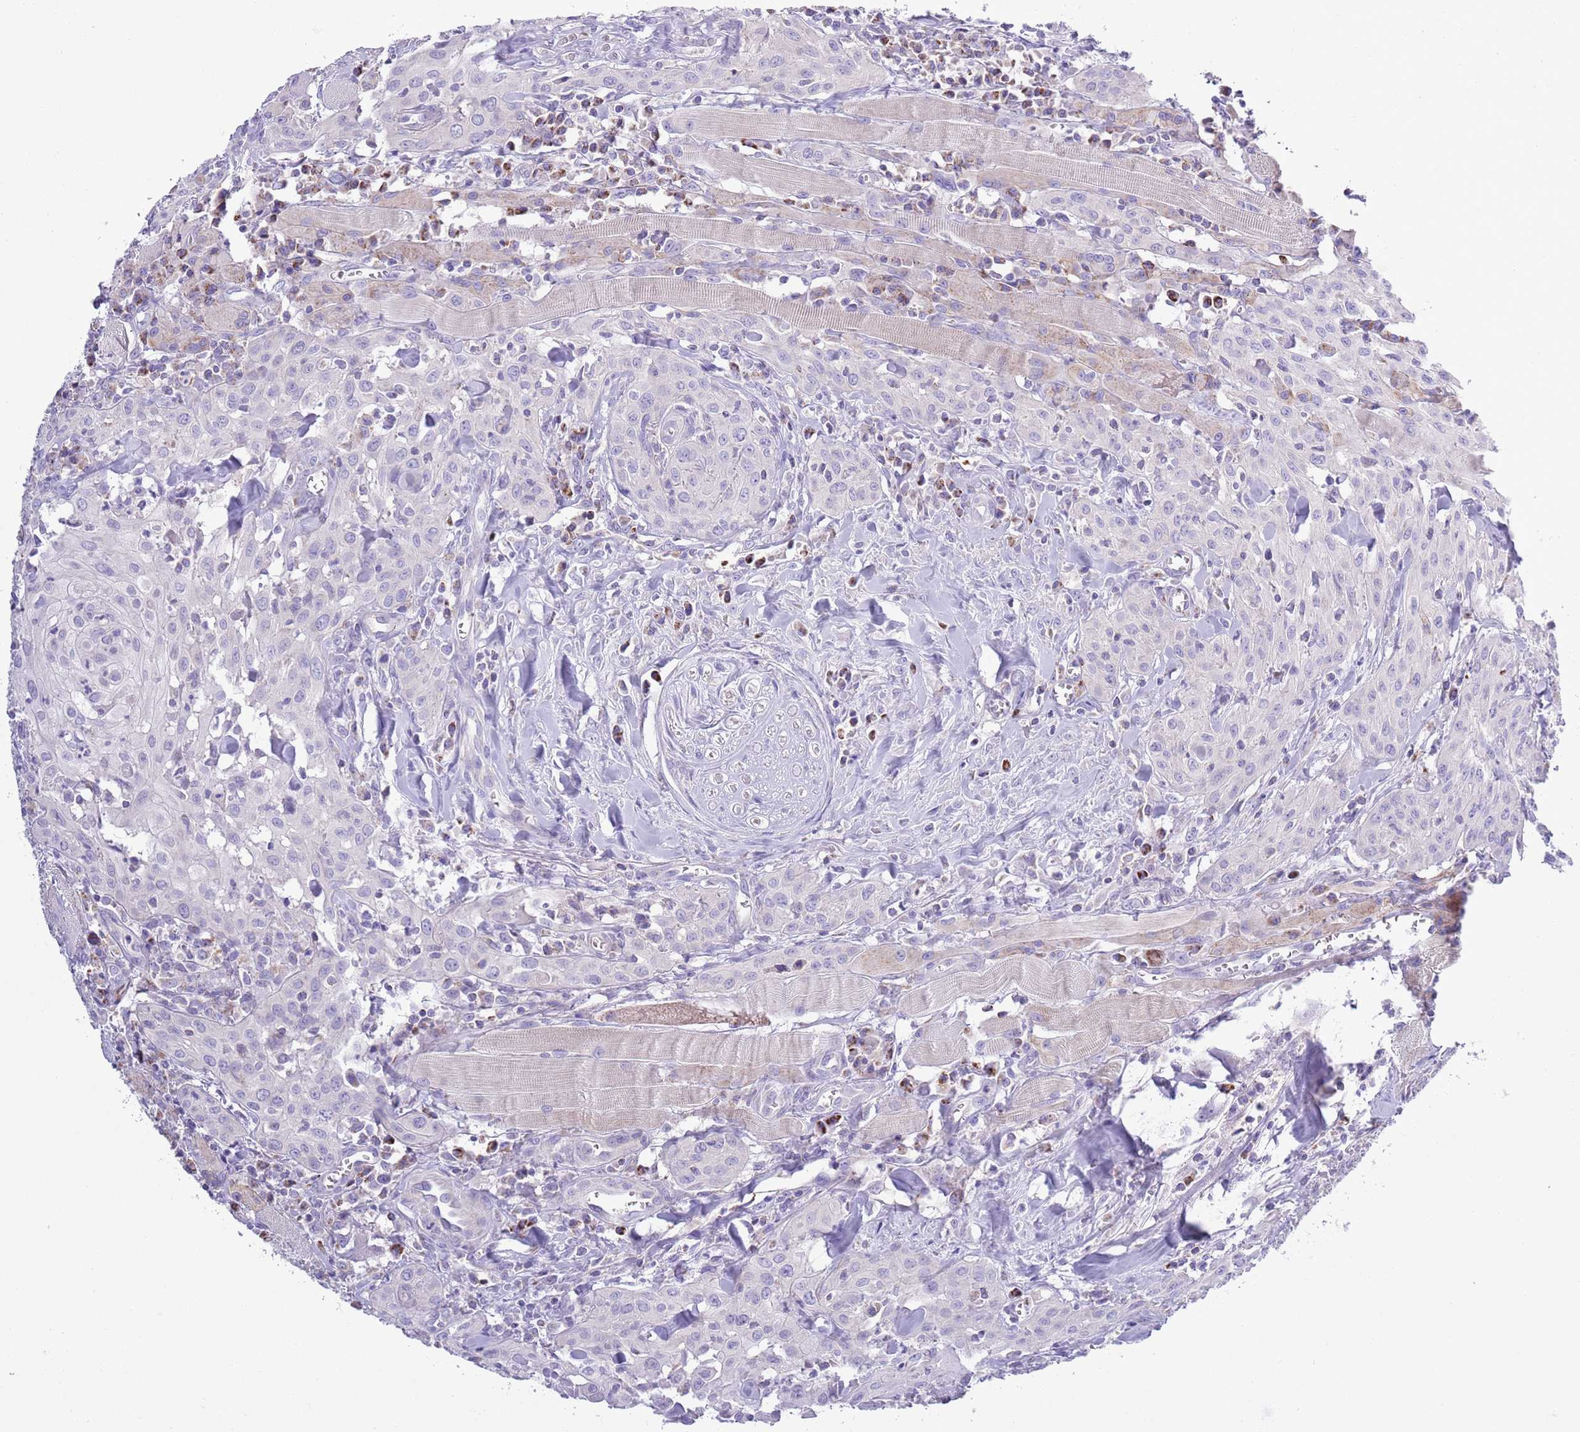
{"staining": {"intensity": "negative", "quantity": "none", "location": "none"}, "tissue": "head and neck cancer", "cell_type": "Tumor cells", "image_type": "cancer", "snomed": [{"axis": "morphology", "description": "Squamous cell carcinoma, NOS"}, {"axis": "topography", "description": "Oral tissue"}, {"axis": "topography", "description": "Head-Neck"}], "caption": "Immunohistochemistry (IHC) photomicrograph of human head and neck cancer (squamous cell carcinoma) stained for a protein (brown), which displays no expression in tumor cells.", "gene": "ATP6V1B1", "patient": {"sex": "female", "age": 70}}